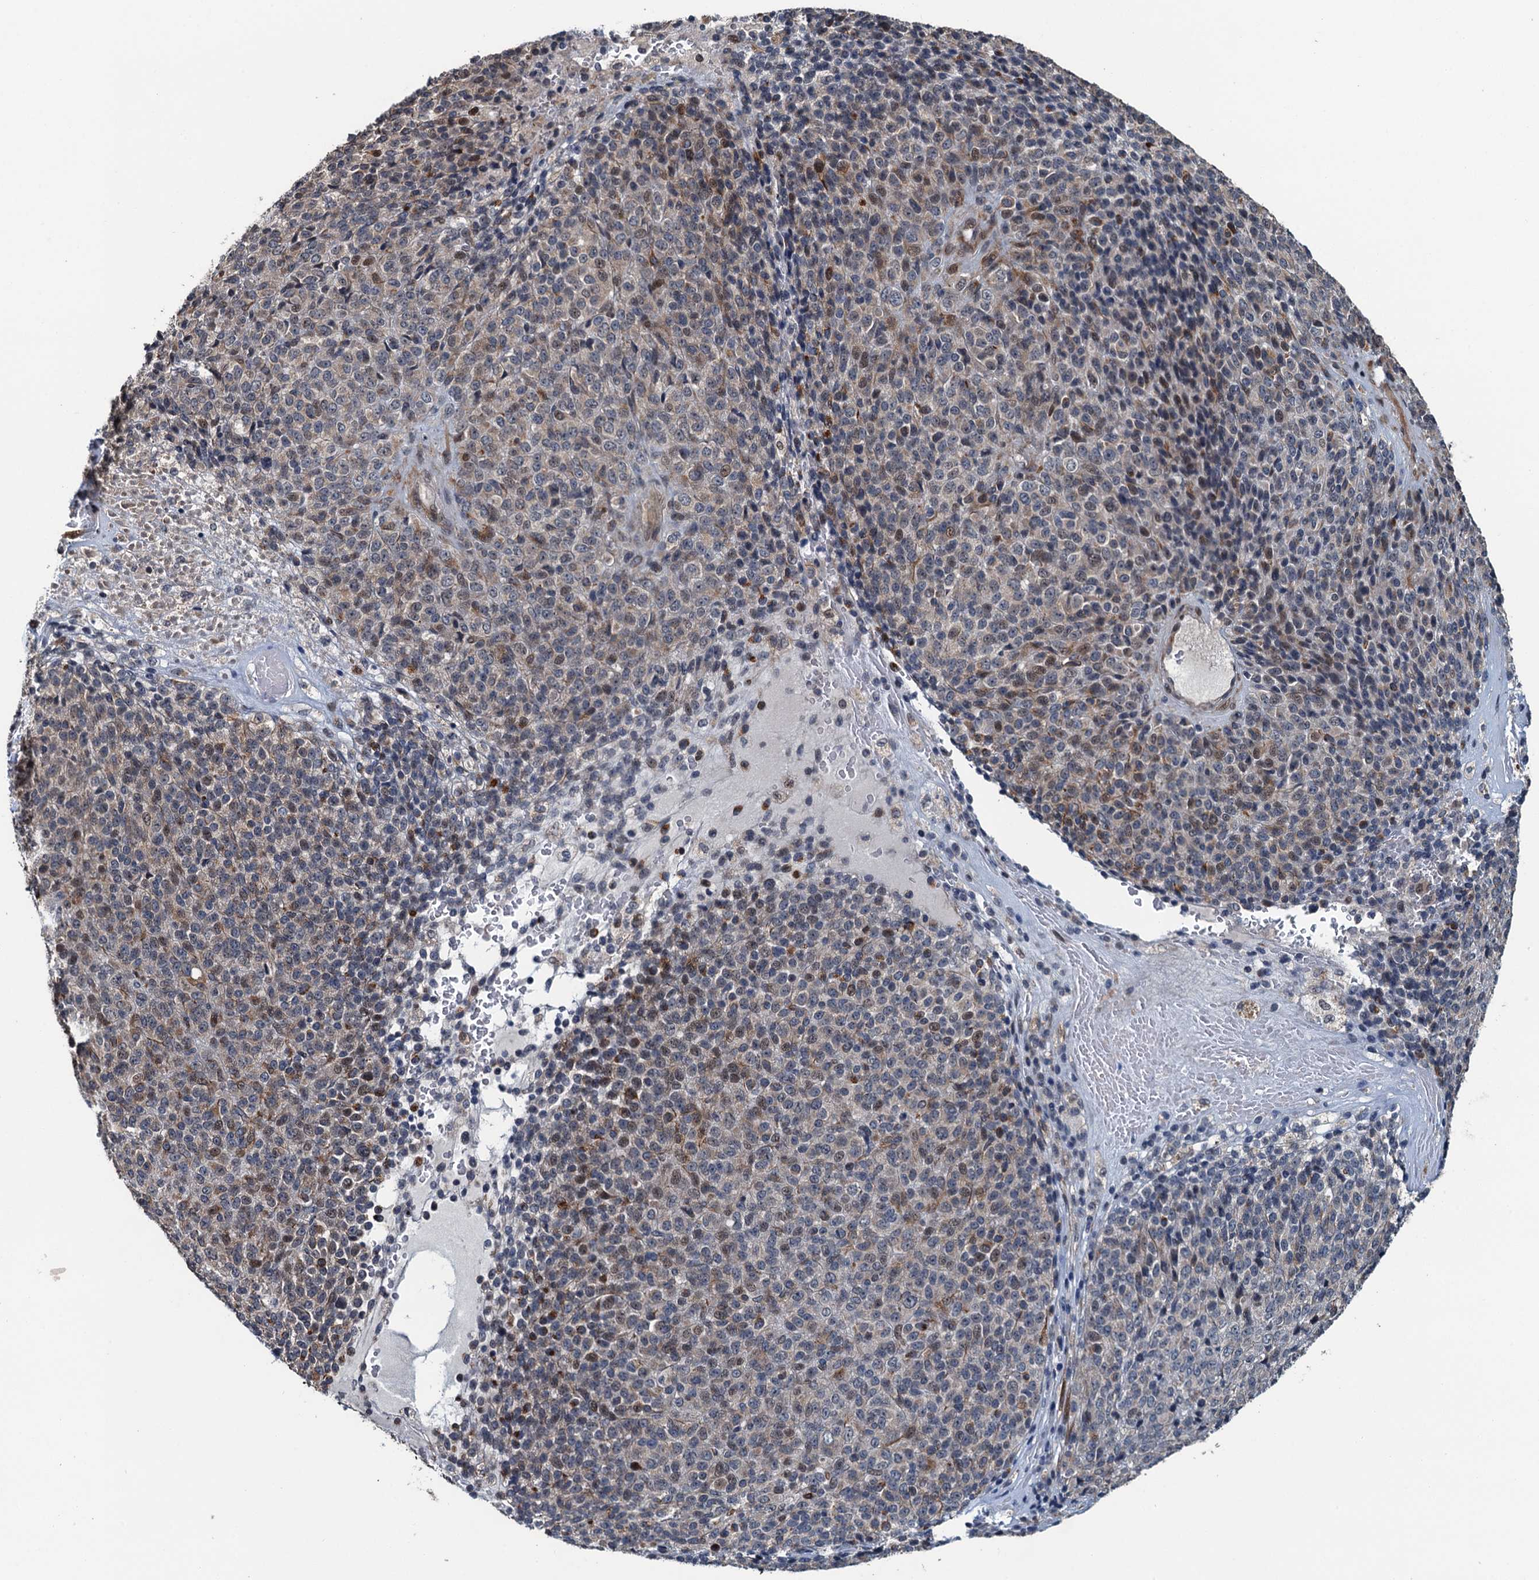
{"staining": {"intensity": "weak", "quantity": "<25%", "location": "cytoplasmic/membranous"}, "tissue": "melanoma", "cell_type": "Tumor cells", "image_type": "cancer", "snomed": [{"axis": "morphology", "description": "Malignant melanoma, Metastatic site"}, {"axis": "topography", "description": "Brain"}], "caption": "High magnification brightfield microscopy of melanoma stained with DAB (brown) and counterstained with hematoxylin (blue): tumor cells show no significant staining.", "gene": "WHAMM", "patient": {"sex": "female", "age": 56}}